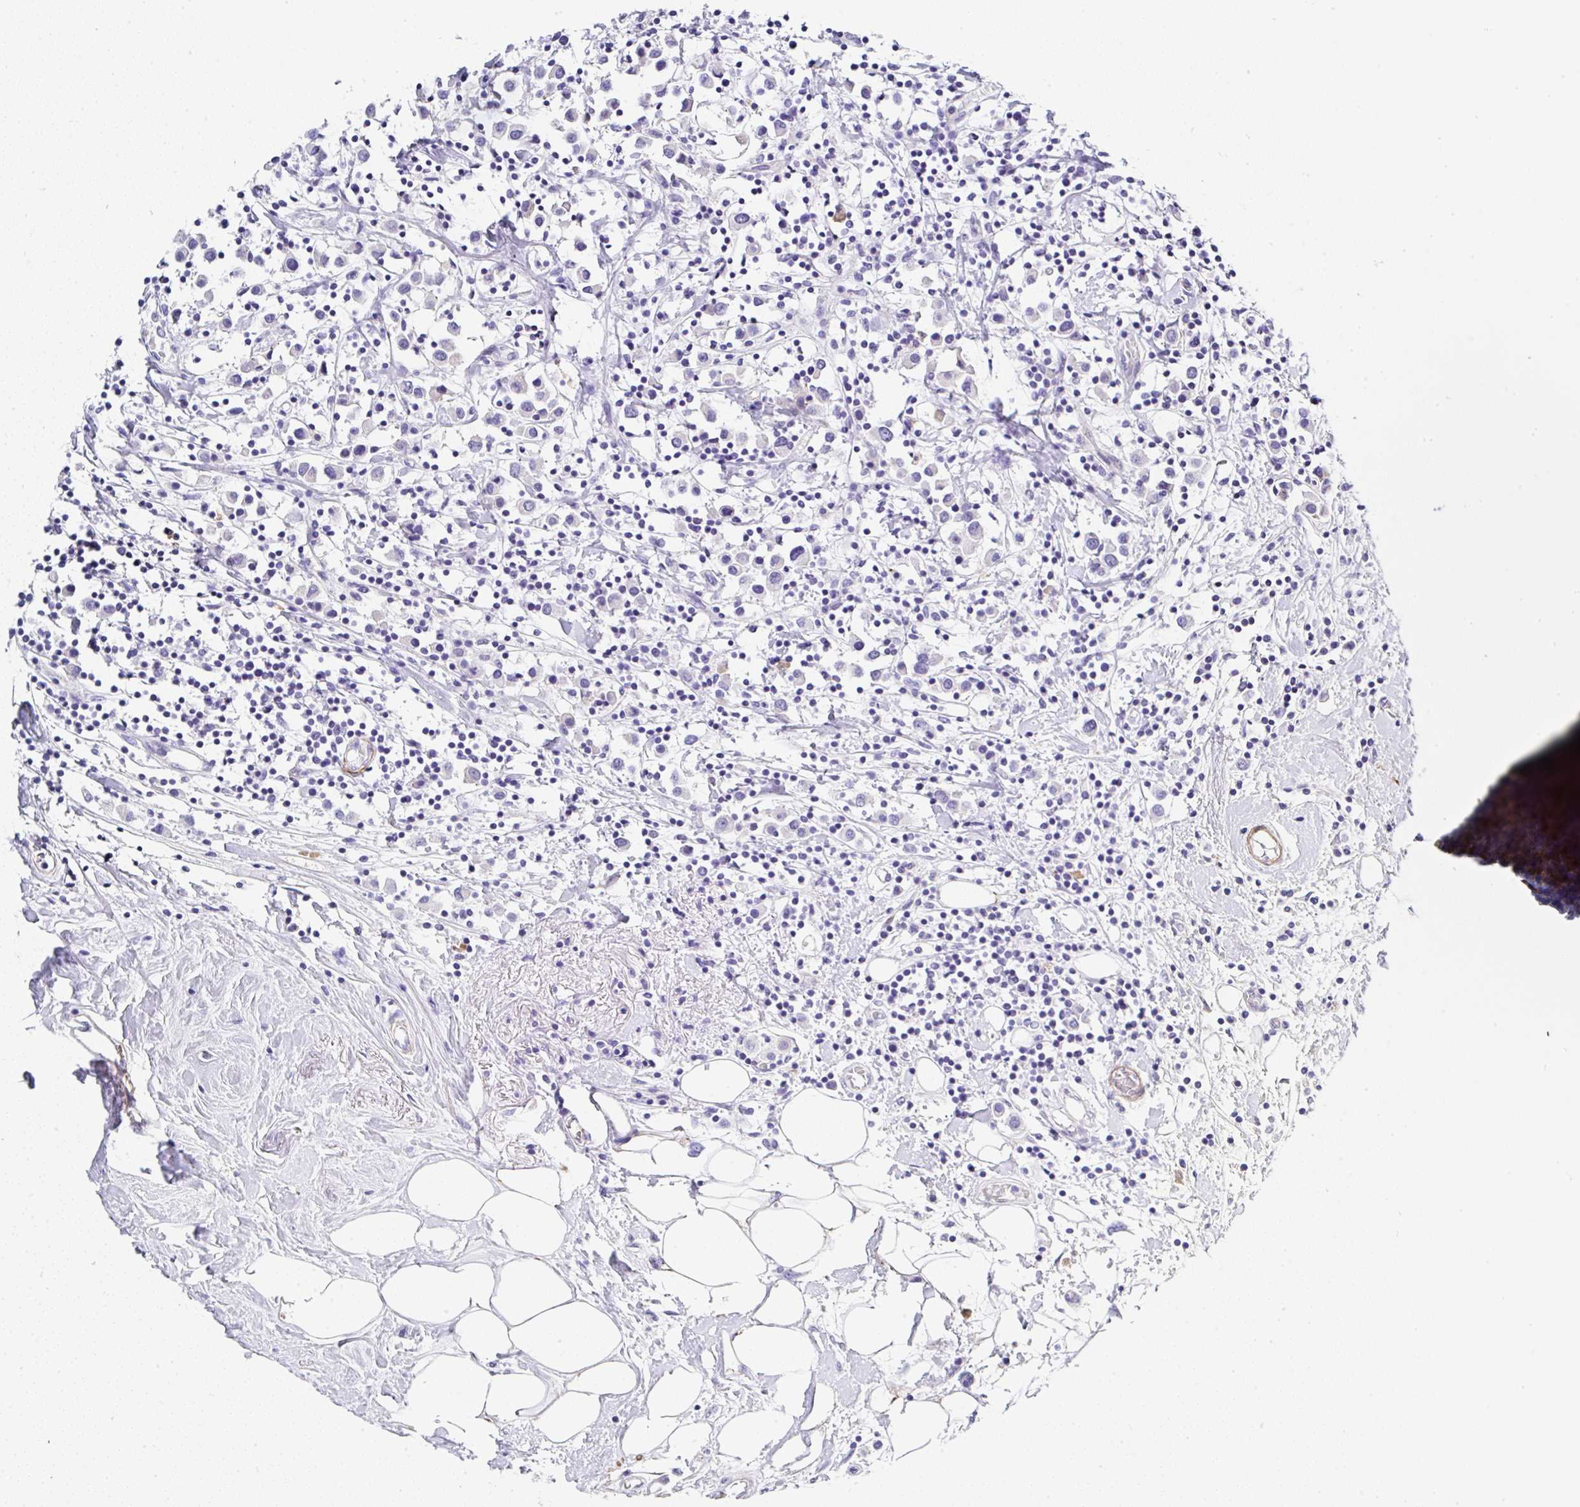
{"staining": {"intensity": "negative", "quantity": "none", "location": "none"}, "tissue": "breast cancer", "cell_type": "Tumor cells", "image_type": "cancer", "snomed": [{"axis": "morphology", "description": "Duct carcinoma"}, {"axis": "topography", "description": "Breast"}], "caption": "There is no significant staining in tumor cells of breast cancer. The staining was performed using DAB (3,3'-diaminobenzidine) to visualize the protein expression in brown, while the nuclei were stained in blue with hematoxylin (Magnification: 20x).", "gene": "PPFIA4", "patient": {"sex": "female", "age": 61}}